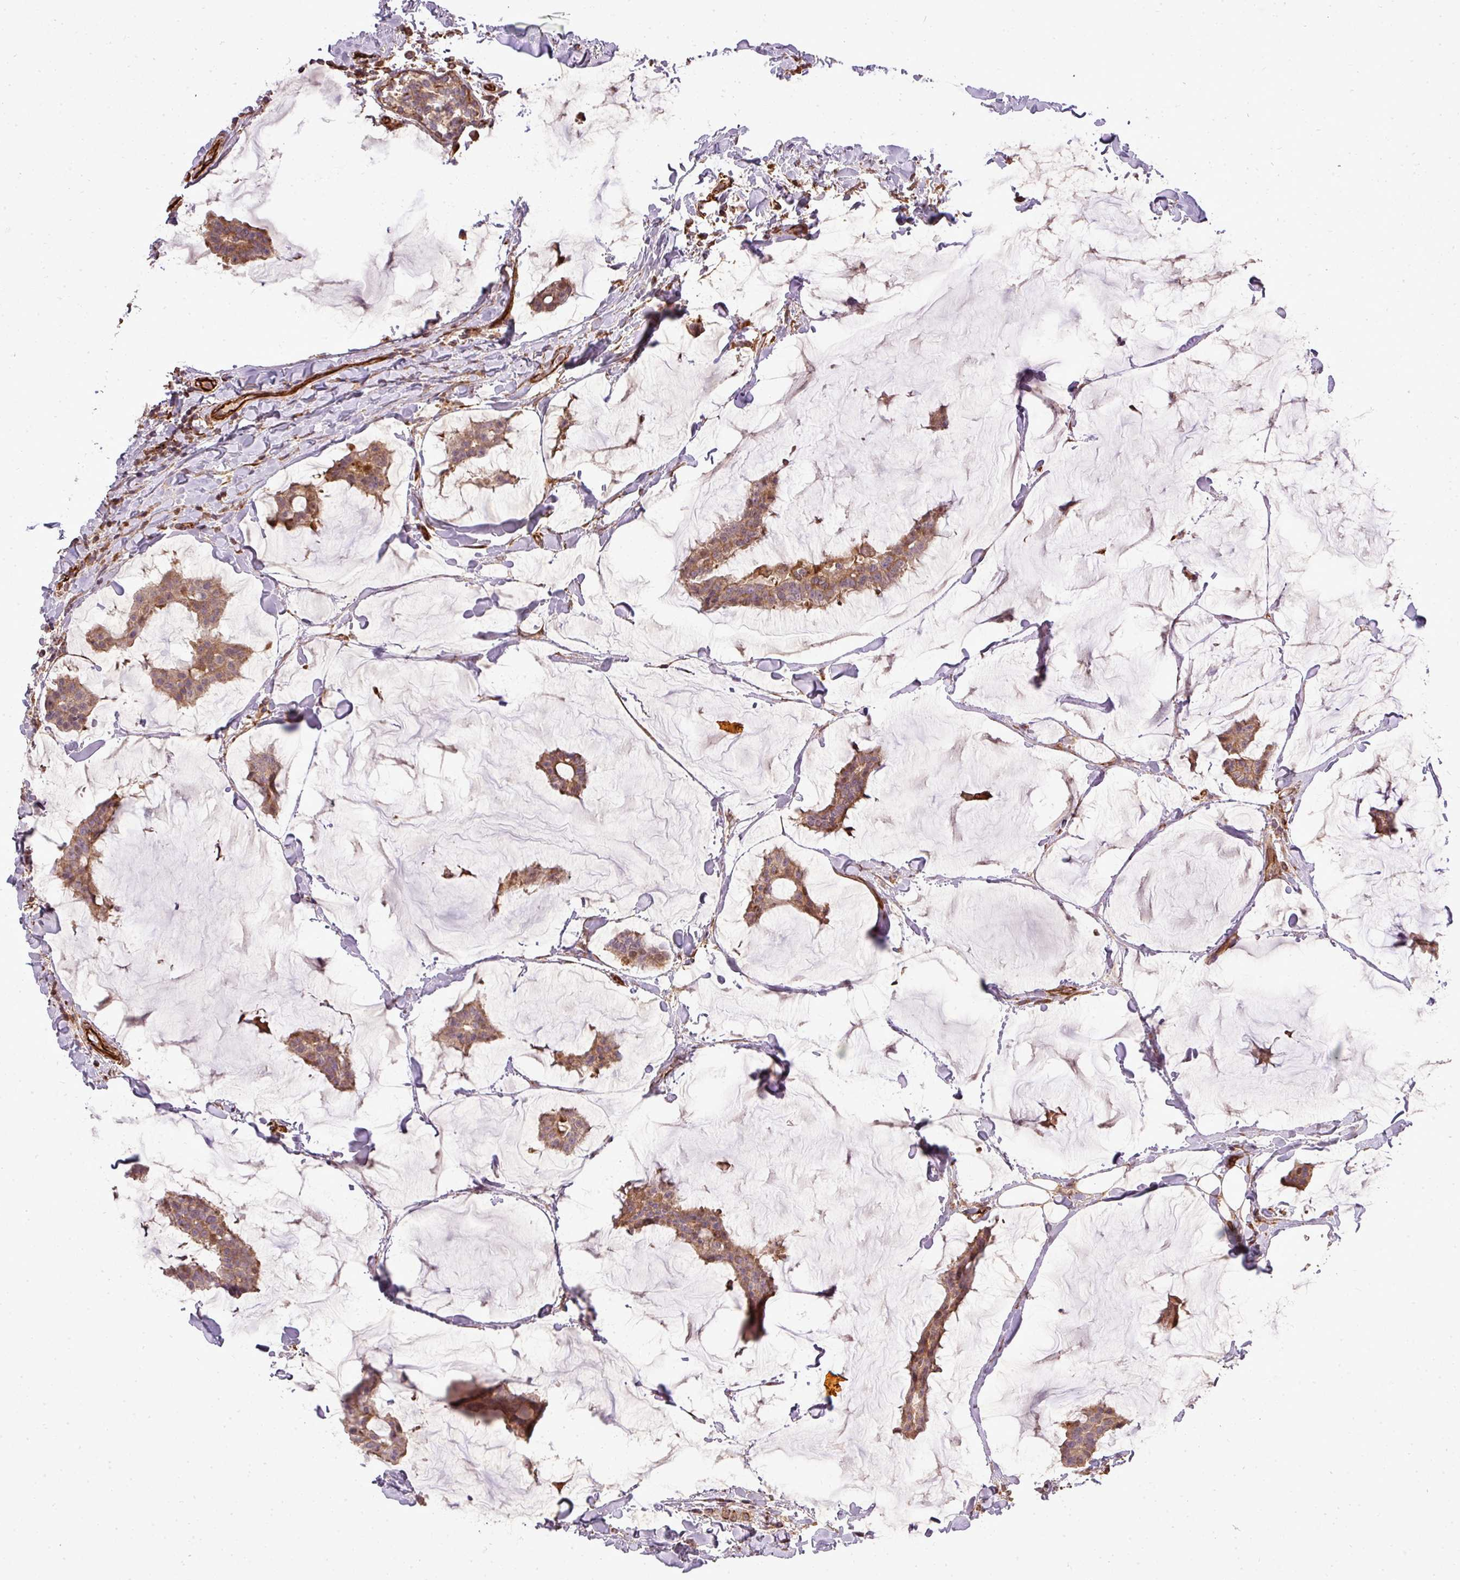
{"staining": {"intensity": "moderate", "quantity": ">75%", "location": "cytoplasmic/membranous"}, "tissue": "breast cancer", "cell_type": "Tumor cells", "image_type": "cancer", "snomed": [{"axis": "morphology", "description": "Duct carcinoma"}, {"axis": "topography", "description": "Breast"}], "caption": "Infiltrating ductal carcinoma (breast) stained with a brown dye exhibits moderate cytoplasmic/membranous positive staining in approximately >75% of tumor cells.", "gene": "PDRG1", "patient": {"sex": "female", "age": 93}}